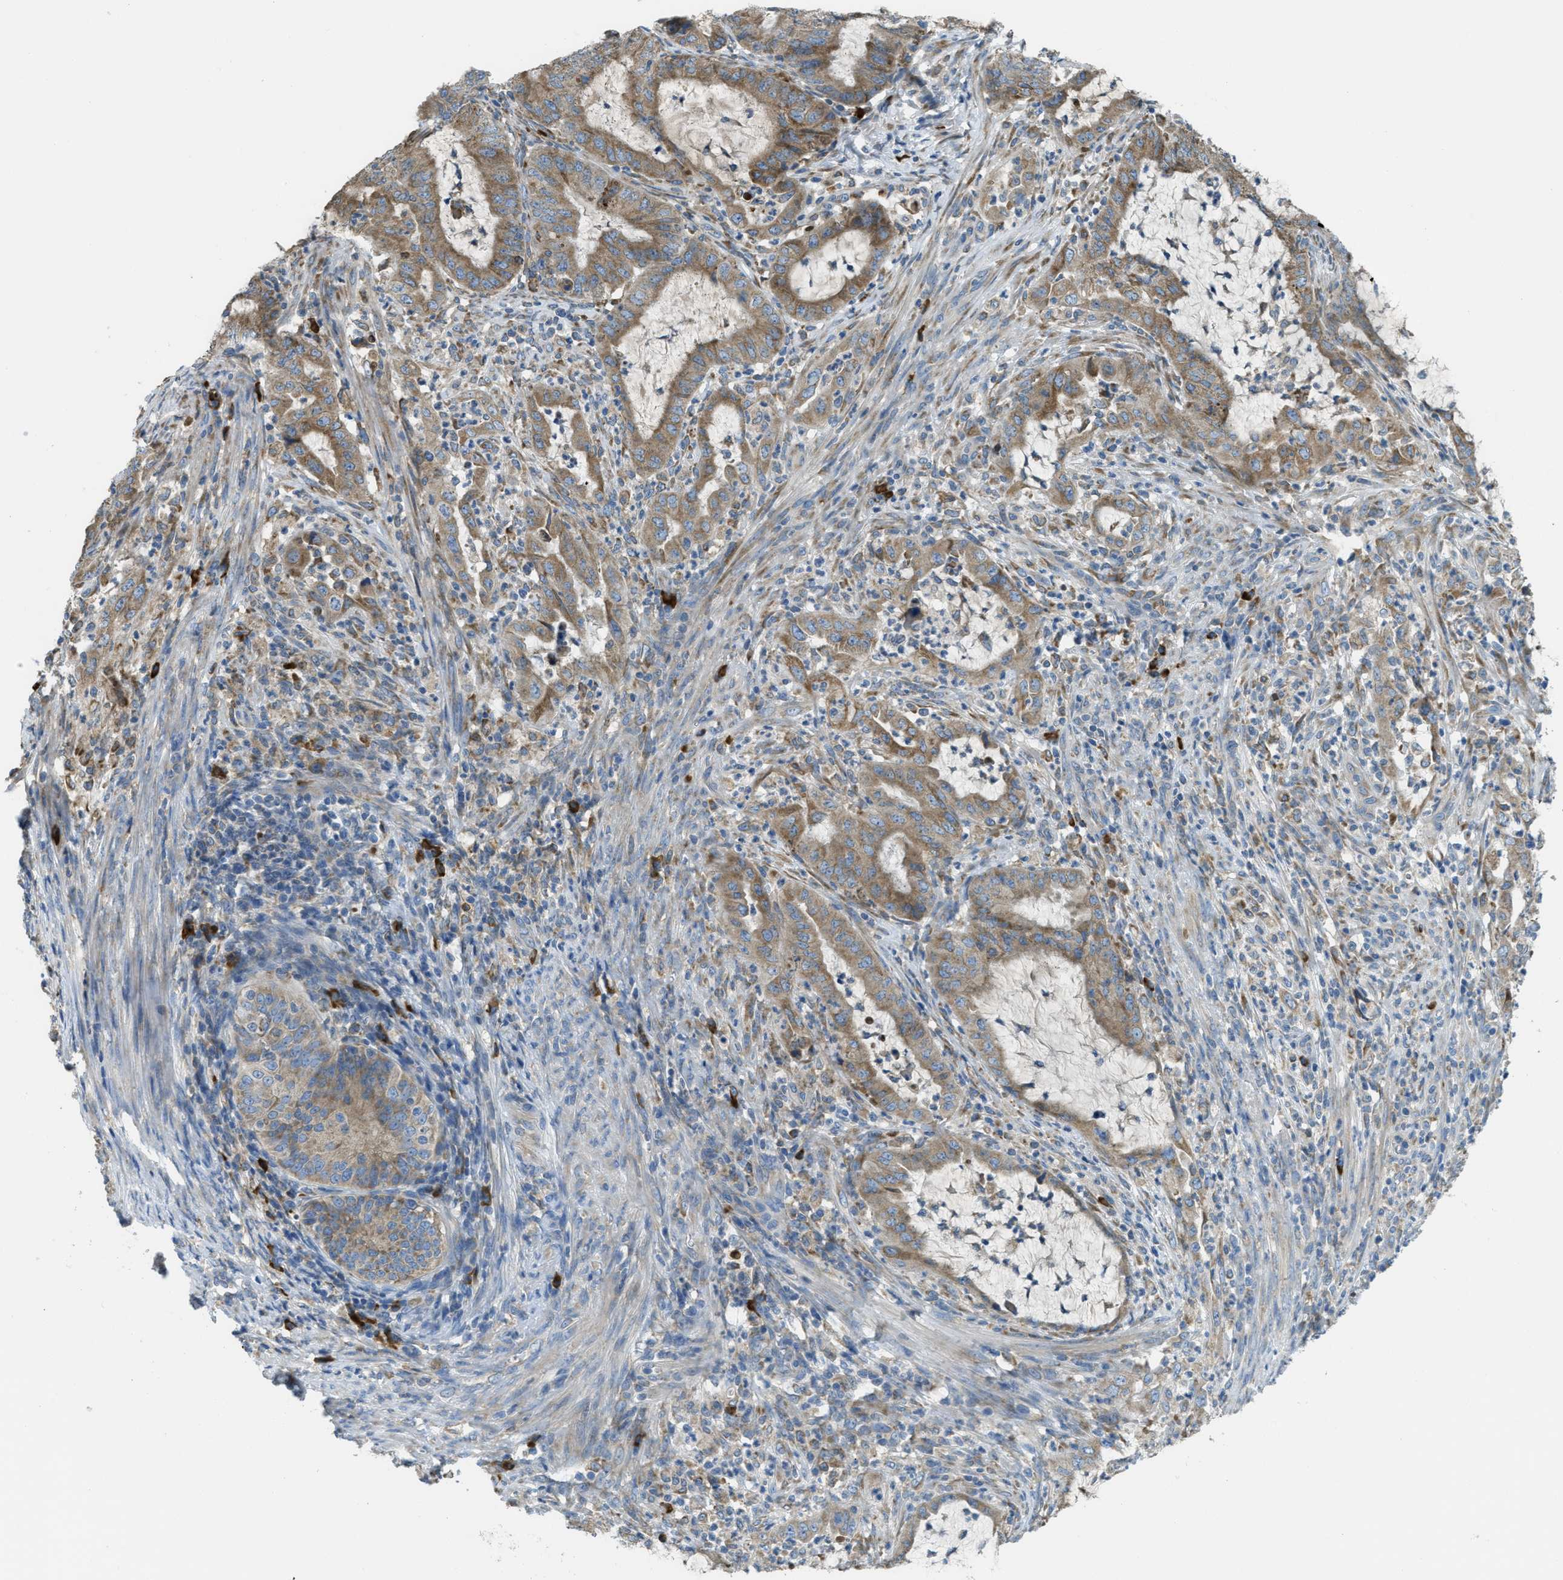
{"staining": {"intensity": "moderate", "quantity": ">75%", "location": "cytoplasmic/membranous"}, "tissue": "endometrial cancer", "cell_type": "Tumor cells", "image_type": "cancer", "snomed": [{"axis": "morphology", "description": "Adenocarcinoma, NOS"}, {"axis": "topography", "description": "Endometrium"}], "caption": "A brown stain labels moderate cytoplasmic/membranous expression of a protein in endometrial cancer tumor cells.", "gene": "SSR1", "patient": {"sex": "female", "age": 70}}